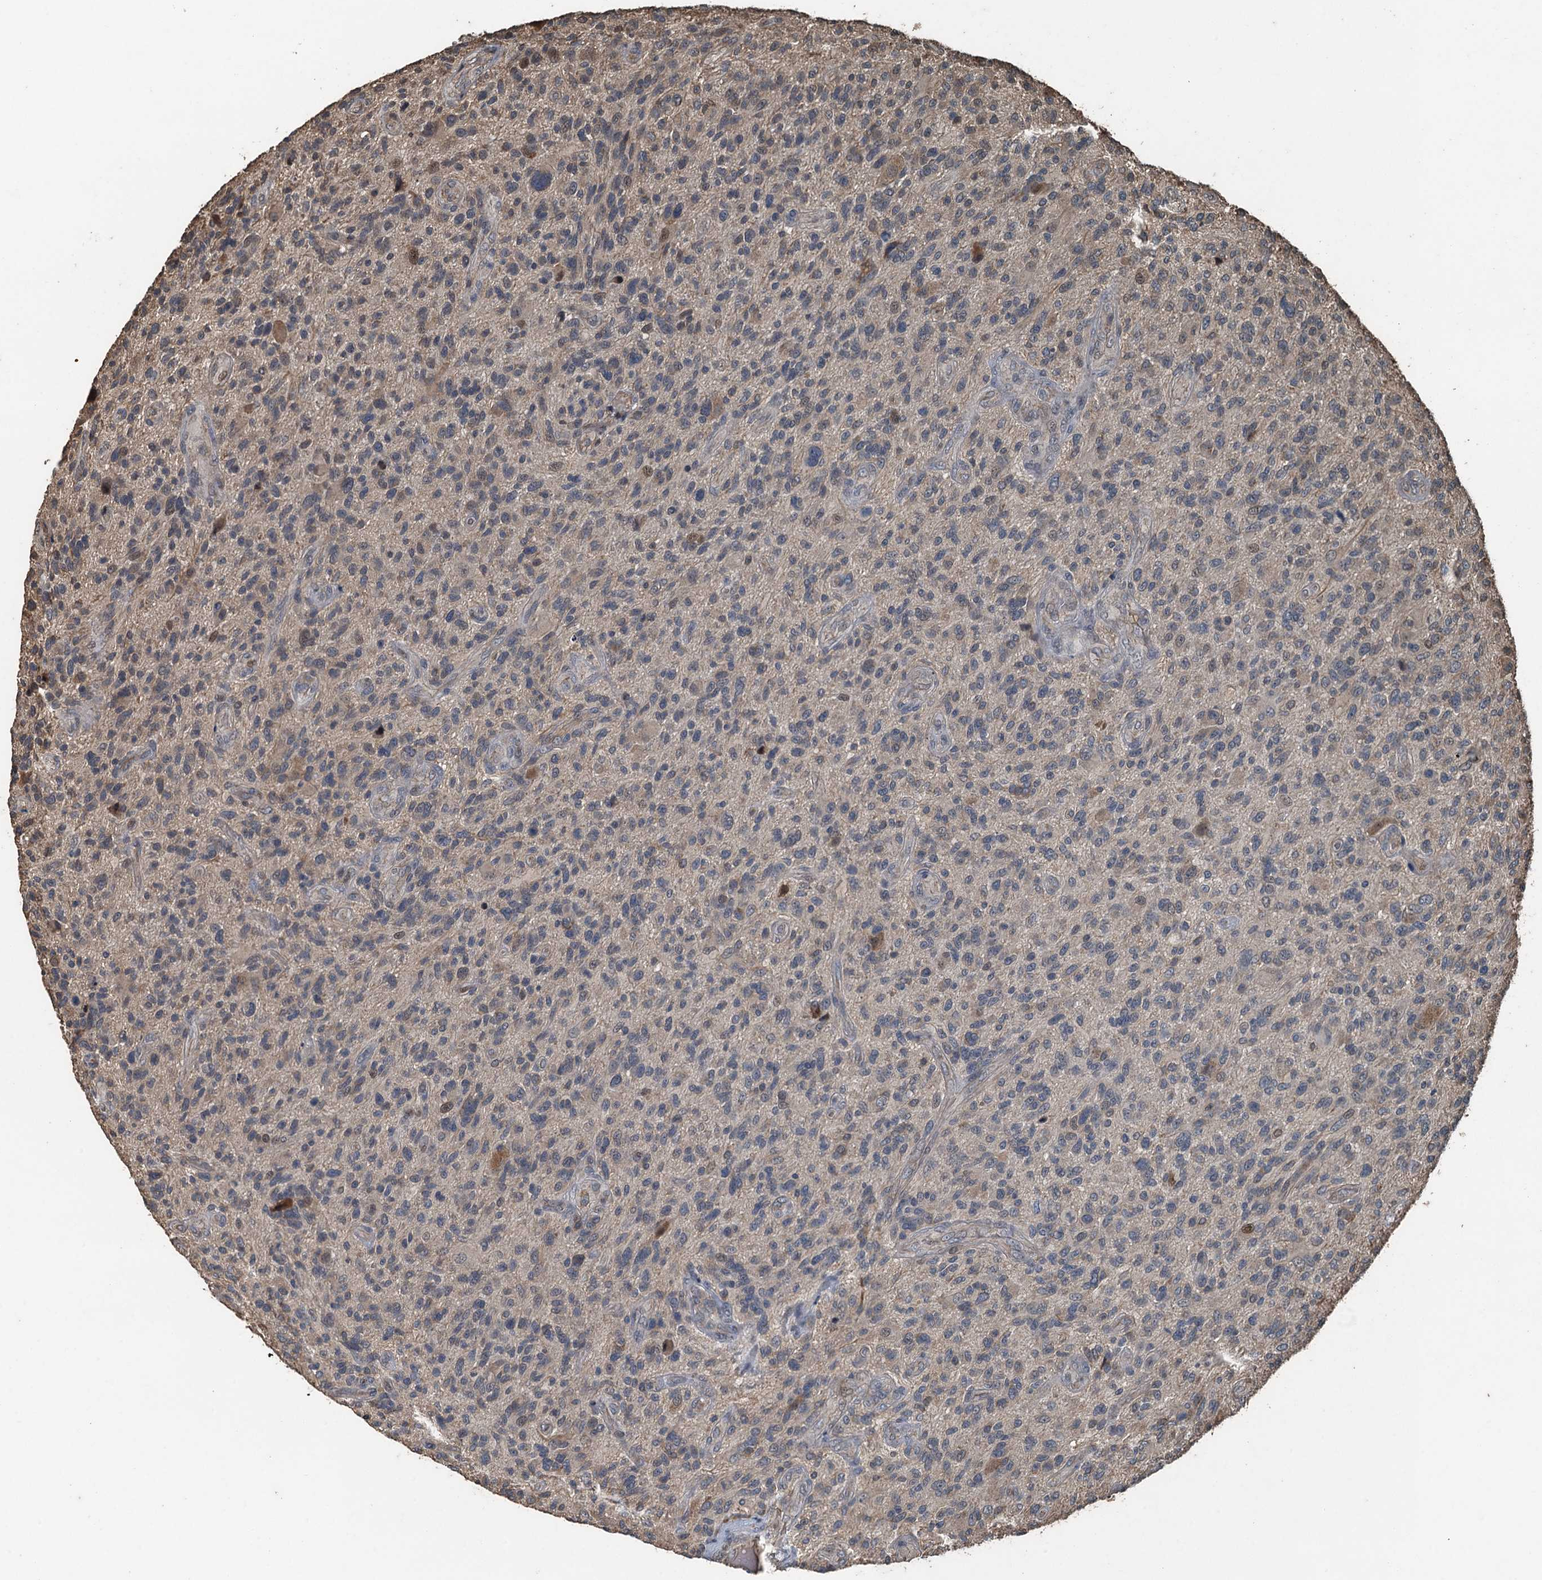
{"staining": {"intensity": "negative", "quantity": "none", "location": "none"}, "tissue": "glioma", "cell_type": "Tumor cells", "image_type": "cancer", "snomed": [{"axis": "morphology", "description": "Glioma, malignant, High grade"}, {"axis": "topography", "description": "Brain"}], "caption": "This is an immunohistochemistry histopathology image of glioma. There is no staining in tumor cells.", "gene": "PIGN", "patient": {"sex": "male", "age": 47}}